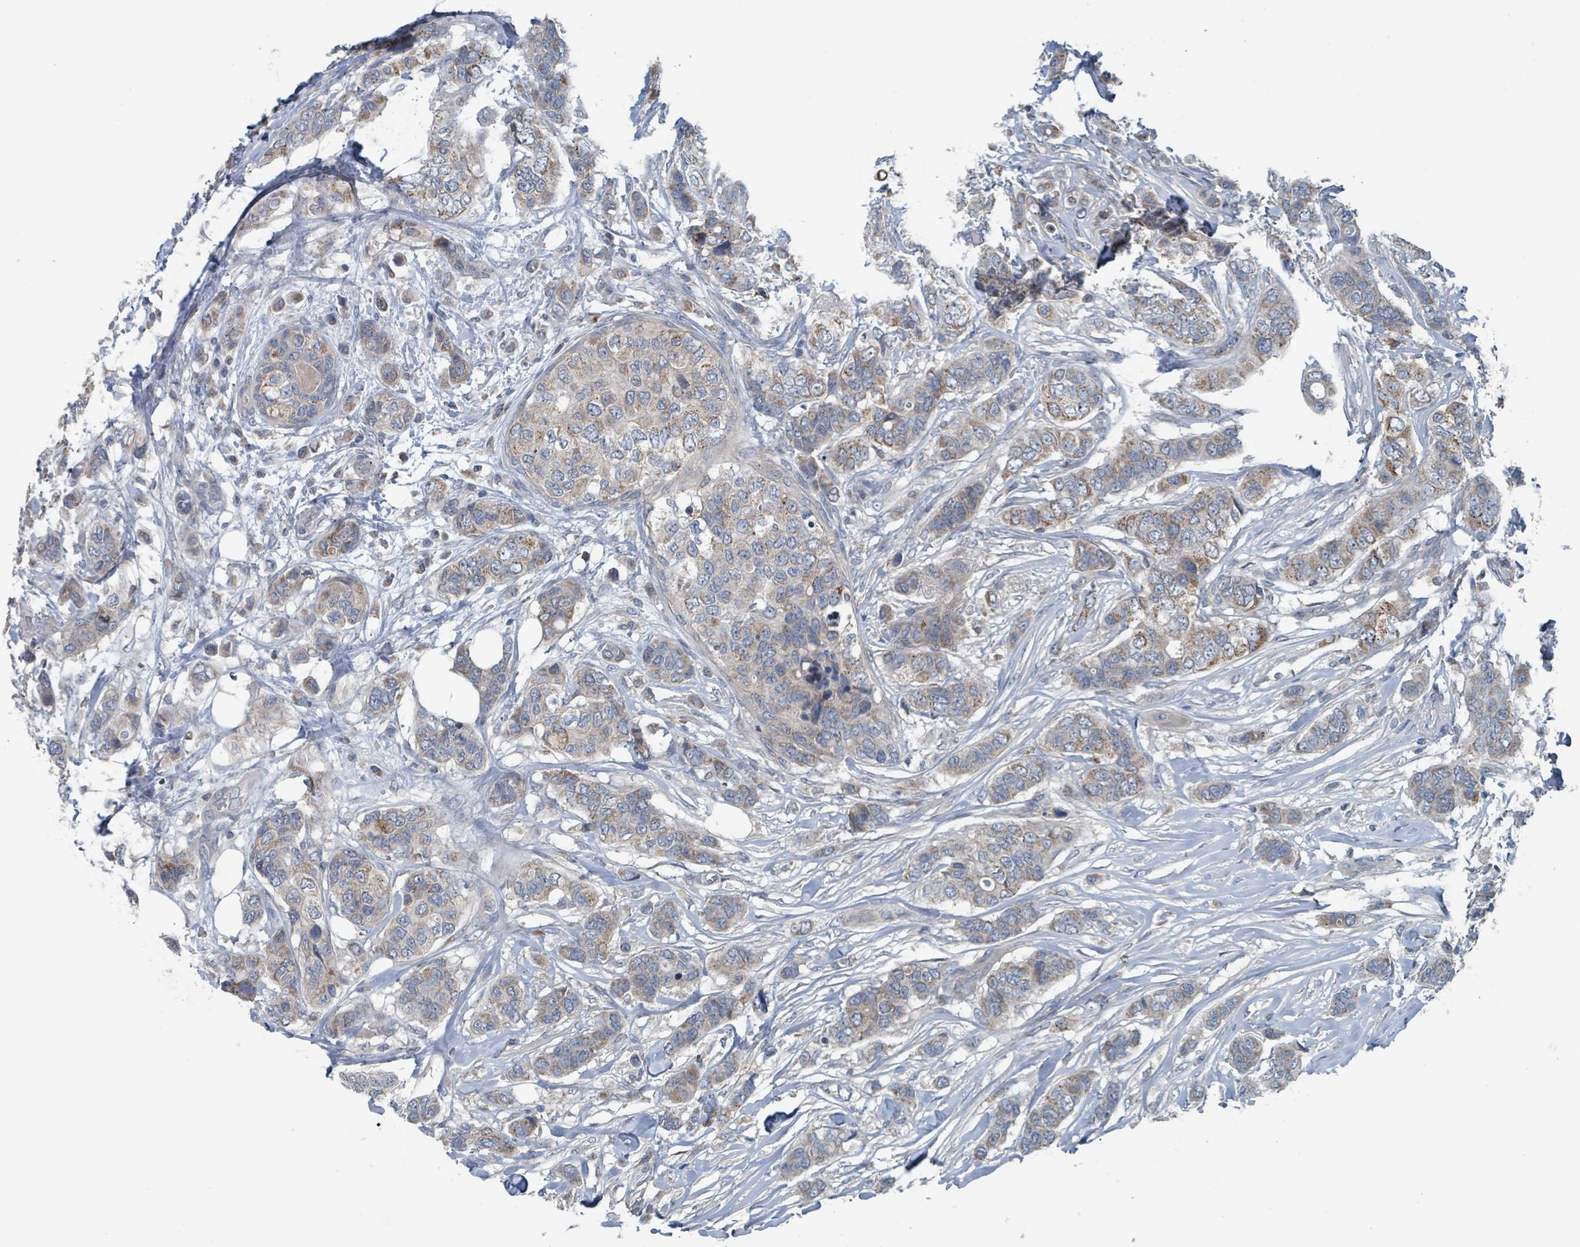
{"staining": {"intensity": "moderate", "quantity": "<25%", "location": "cytoplasmic/membranous"}, "tissue": "breast cancer", "cell_type": "Tumor cells", "image_type": "cancer", "snomed": [{"axis": "morphology", "description": "Lobular carcinoma"}, {"axis": "topography", "description": "Breast"}], "caption": "Brown immunohistochemical staining in breast cancer (lobular carcinoma) exhibits moderate cytoplasmic/membranous expression in about <25% of tumor cells.", "gene": "ACBD4", "patient": {"sex": "female", "age": 51}}